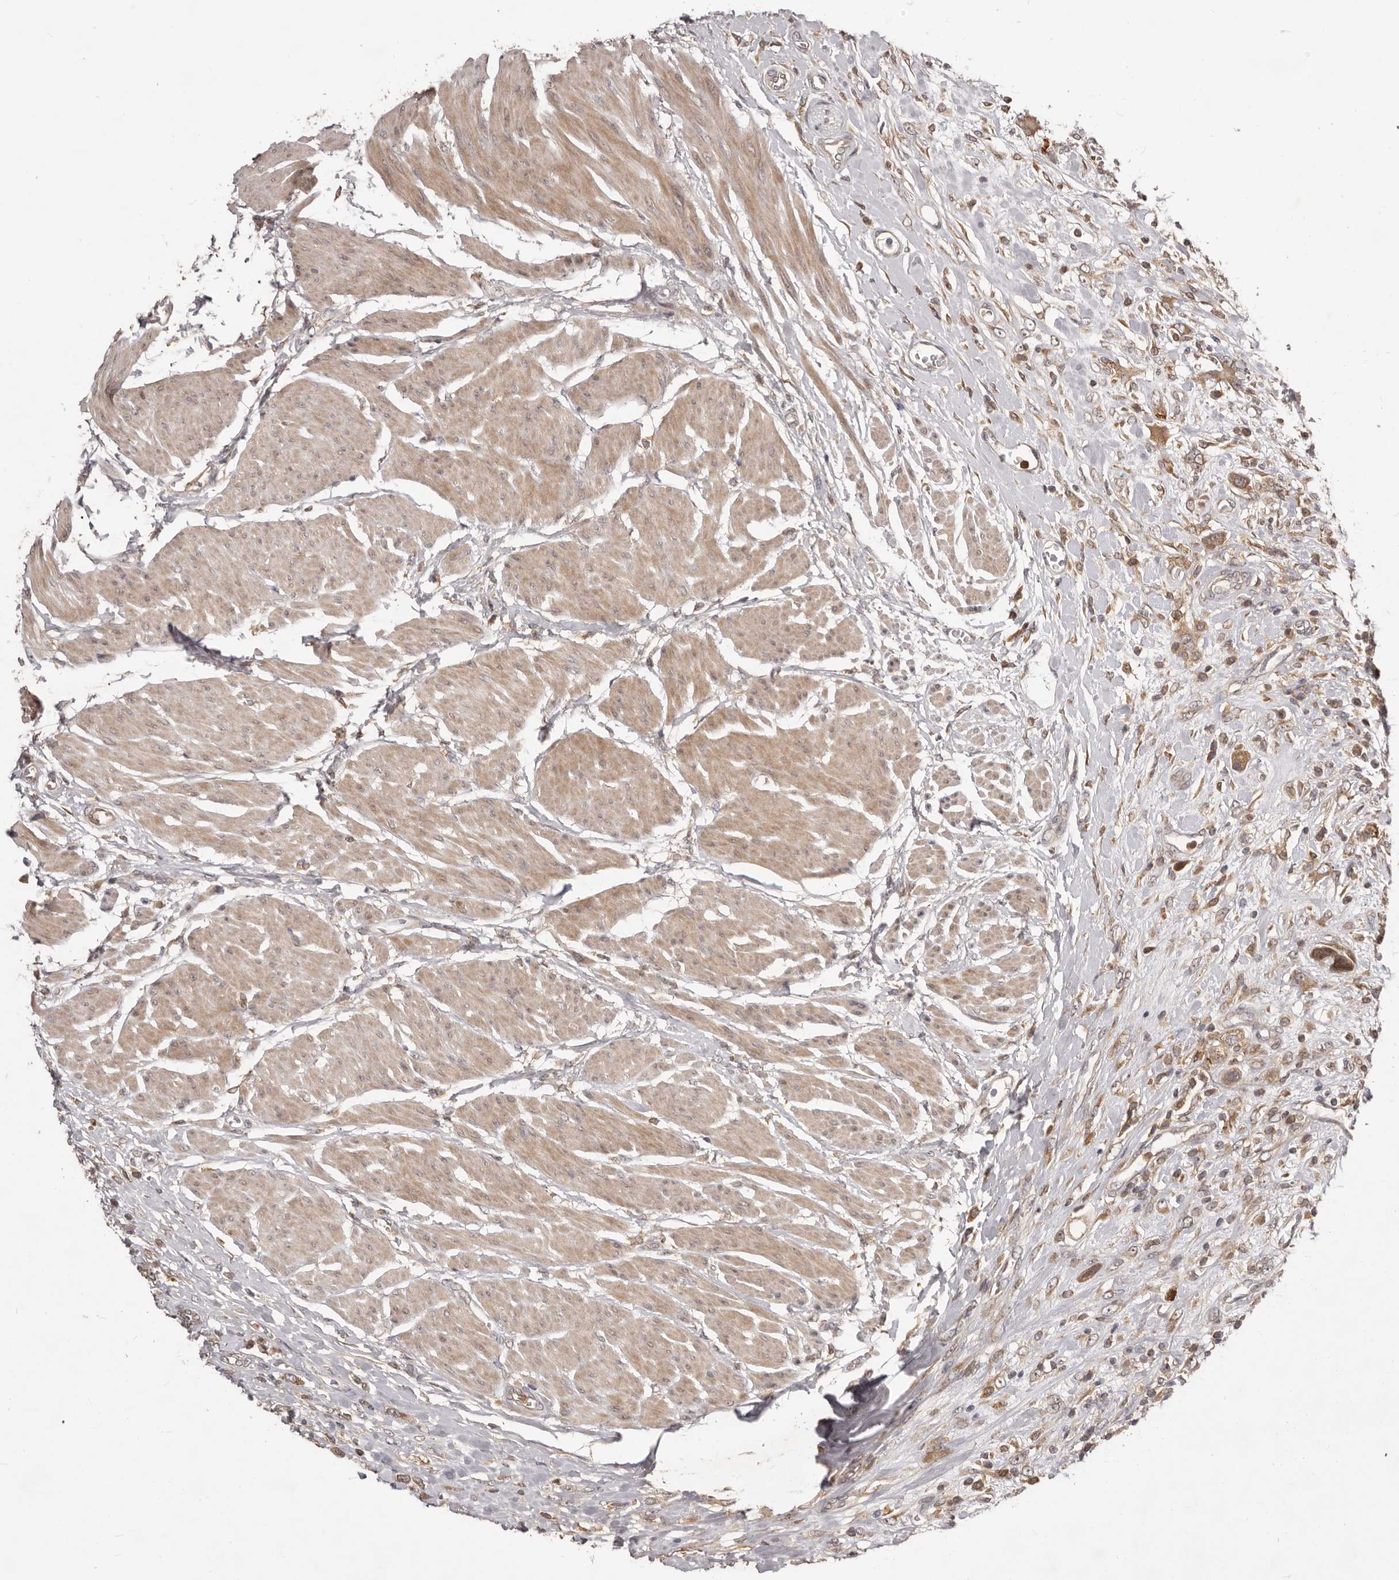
{"staining": {"intensity": "moderate", "quantity": ">75%", "location": "cytoplasmic/membranous,nuclear"}, "tissue": "urothelial cancer", "cell_type": "Tumor cells", "image_type": "cancer", "snomed": [{"axis": "morphology", "description": "Urothelial carcinoma, High grade"}, {"axis": "topography", "description": "Urinary bladder"}], "caption": "There is medium levels of moderate cytoplasmic/membranous and nuclear expression in tumor cells of urothelial cancer, as demonstrated by immunohistochemical staining (brown color).", "gene": "RNF187", "patient": {"sex": "male", "age": 50}}